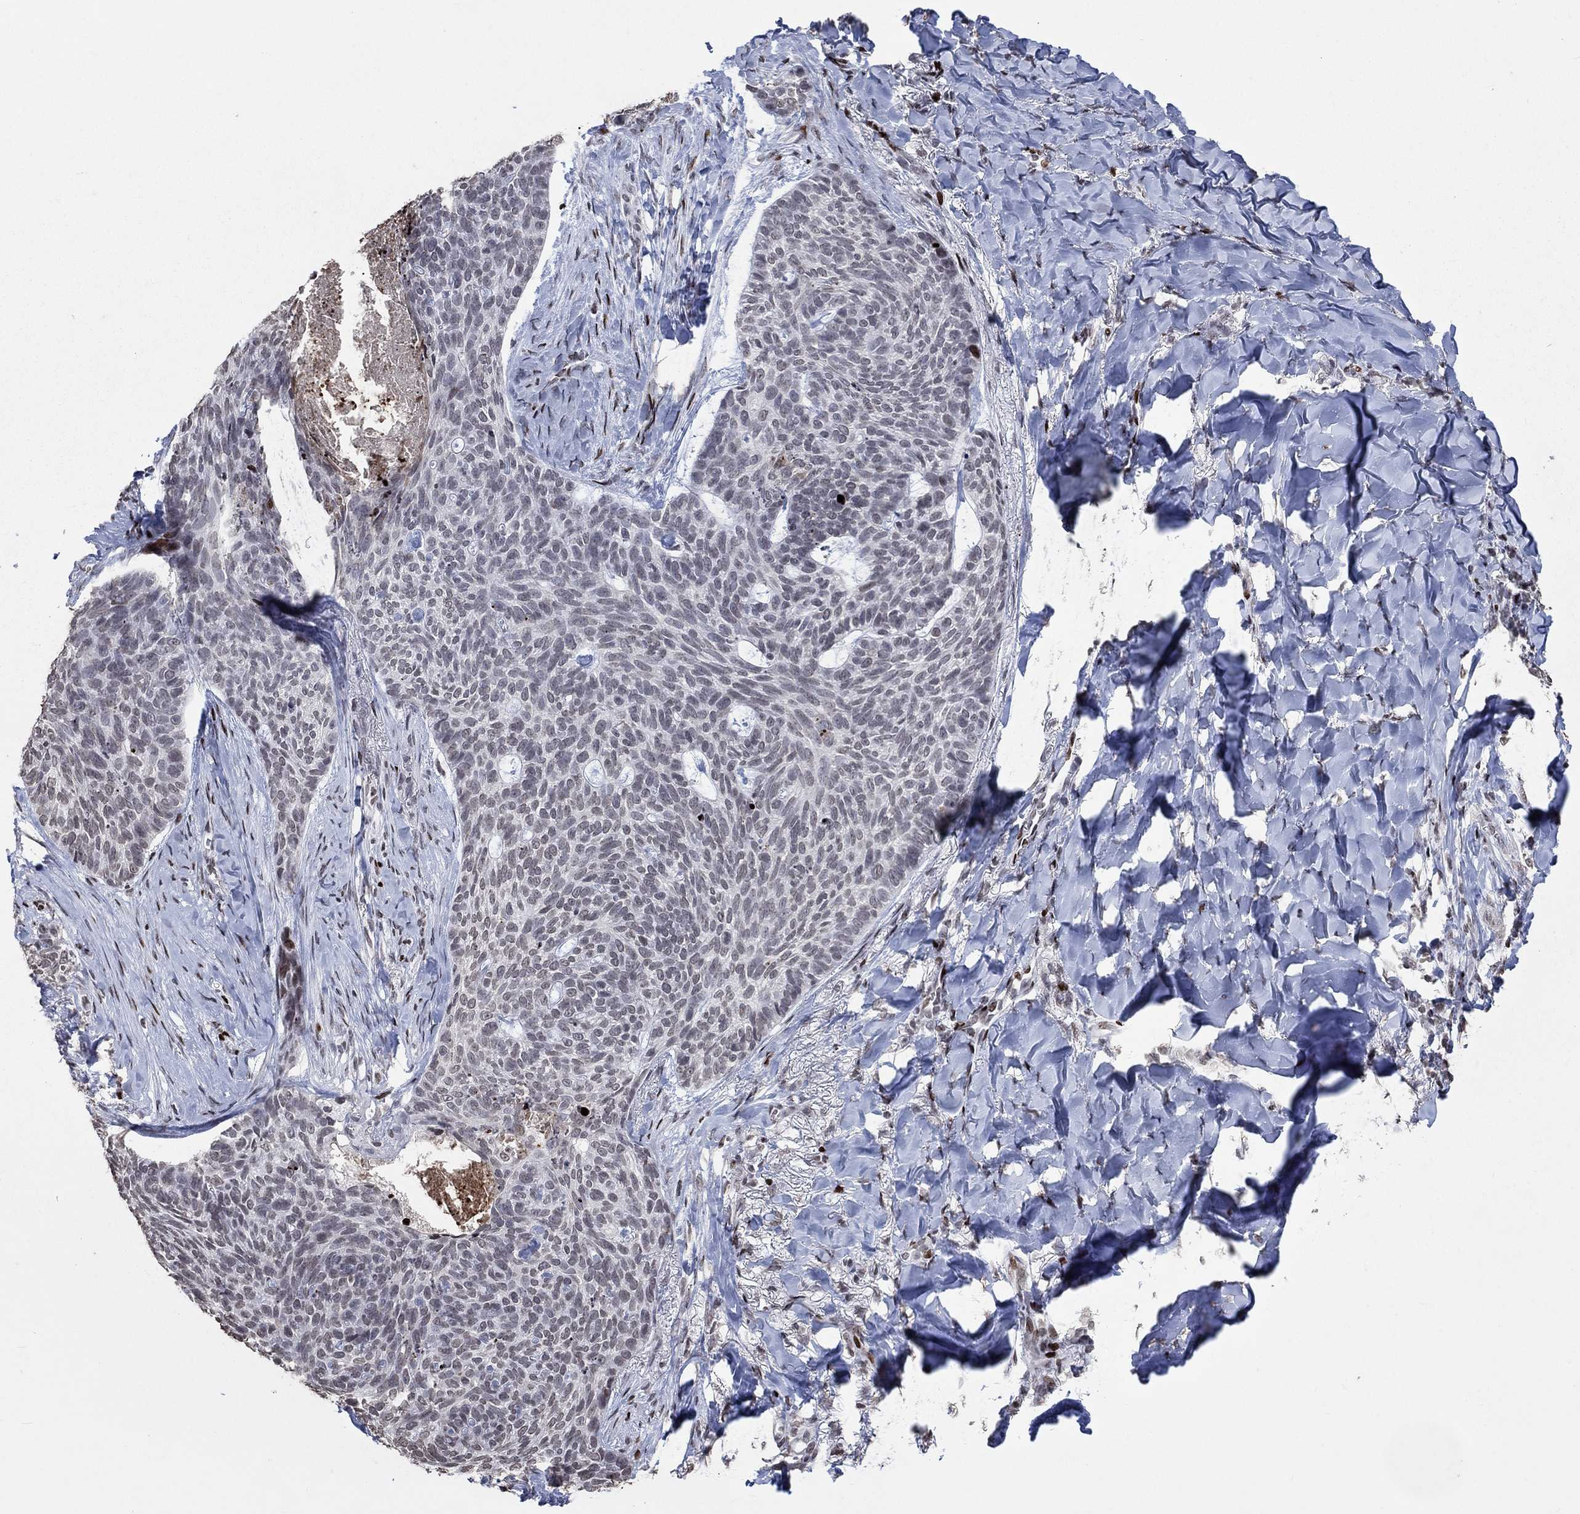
{"staining": {"intensity": "negative", "quantity": "none", "location": "none"}, "tissue": "skin cancer", "cell_type": "Tumor cells", "image_type": "cancer", "snomed": [{"axis": "morphology", "description": "Basal cell carcinoma"}, {"axis": "topography", "description": "Skin"}], "caption": "Basal cell carcinoma (skin) was stained to show a protein in brown. There is no significant staining in tumor cells. (Immunohistochemistry, brightfield microscopy, high magnification).", "gene": "SRSF3", "patient": {"sex": "female", "age": 69}}